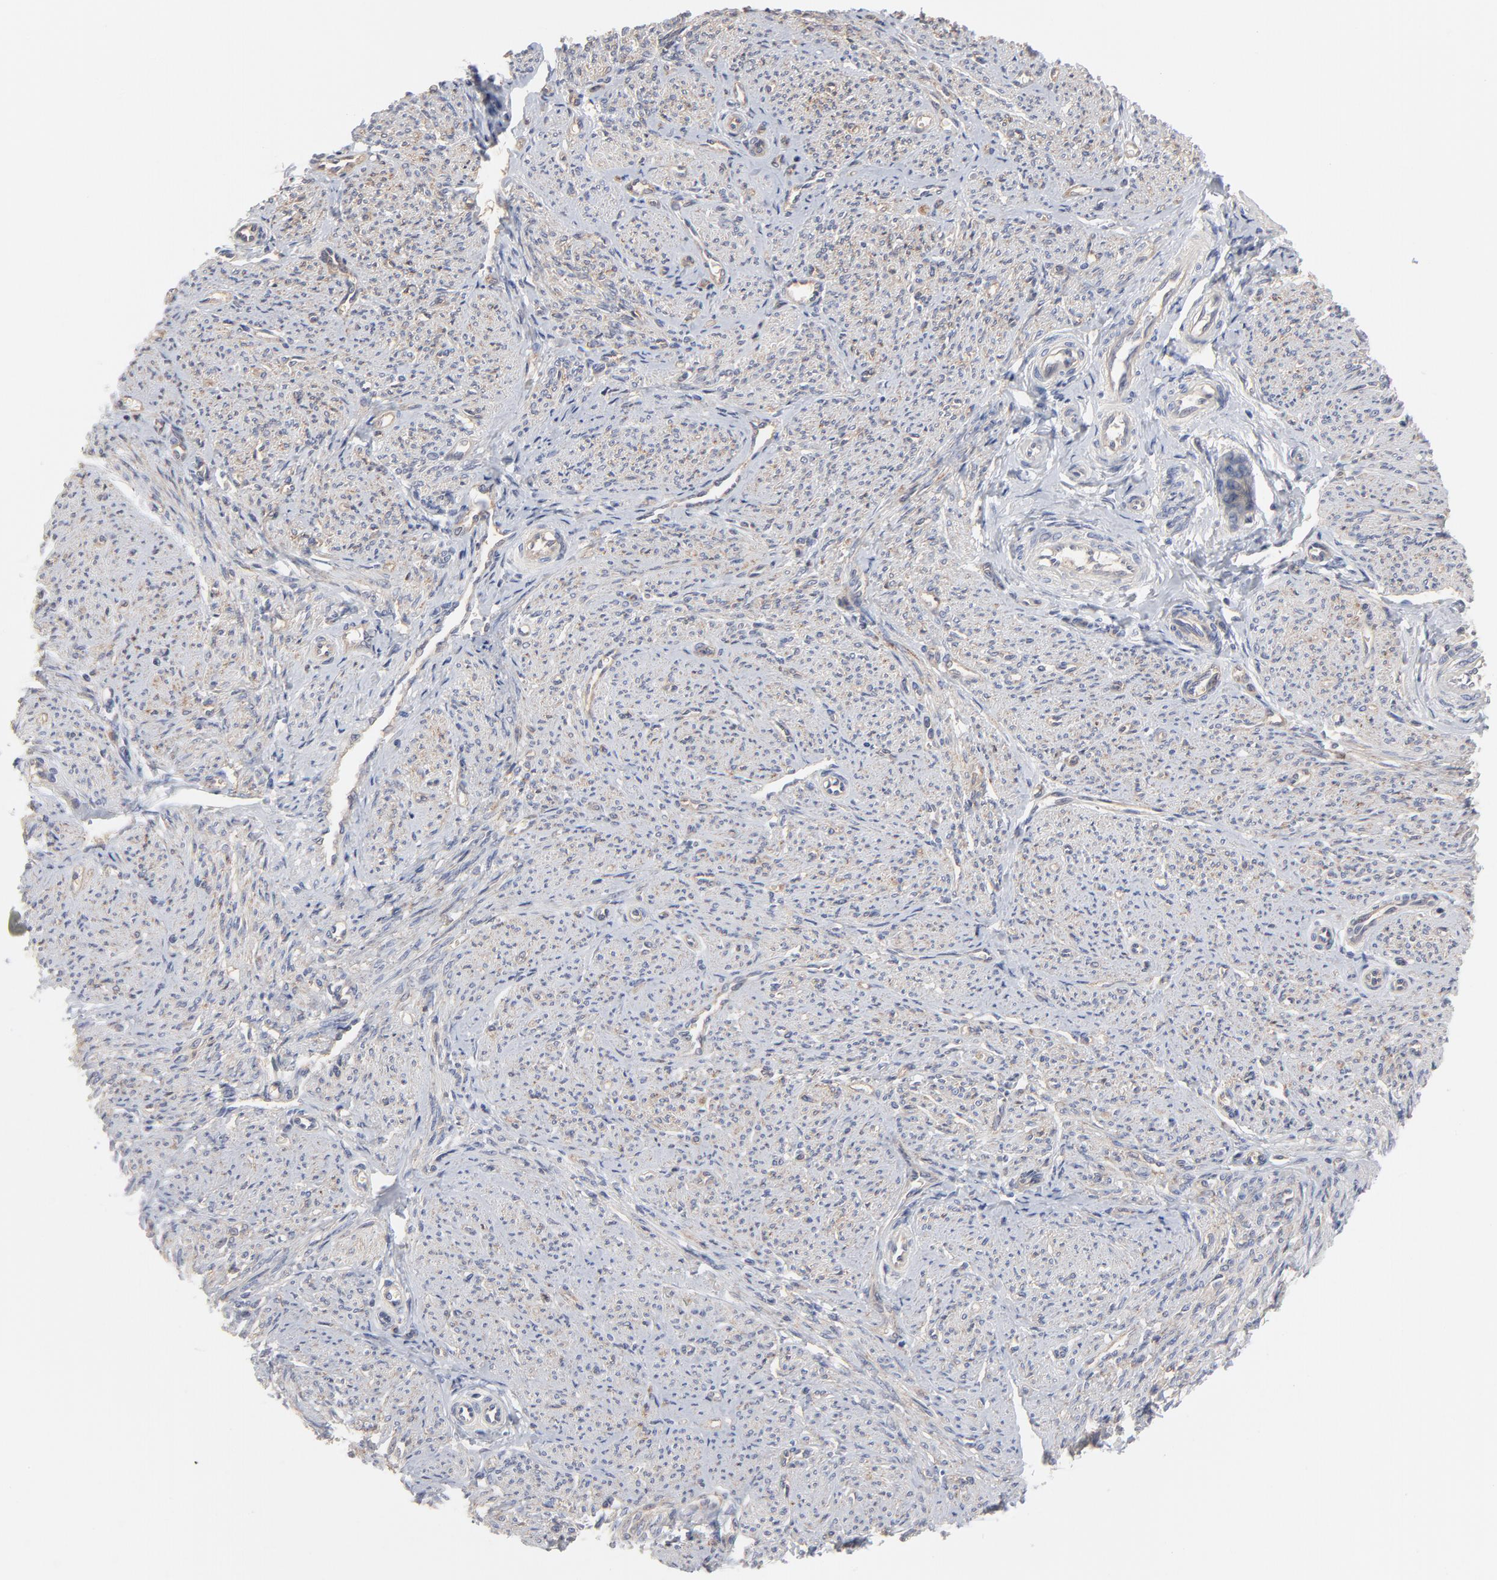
{"staining": {"intensity": "moderate", "quantity": "25%-75%", "location": "cytoplasmic/membranous"}, "tissue": "smooth muscle", "cell_type": "Smooth muscle cells", "image_type": "normal", "snomed": [{"axis": "morphology", "description": "Normal tissue, NOS"}, {"axis": "topography", "description": "Smooth muscle"}], "caption": "DAB (3,3'-diaminobenzidine) immunohistochemical staining of benign smooth muscle demonstrates moderate cytoplasmic/membranous protein positivity in approximately 25%-75% of smooth muscle cells. (DAB = brown stain, brightfield microscopy at high magnification).", "gene": "SLC16A1", "patient": {"sex": "female", "age": 65}}